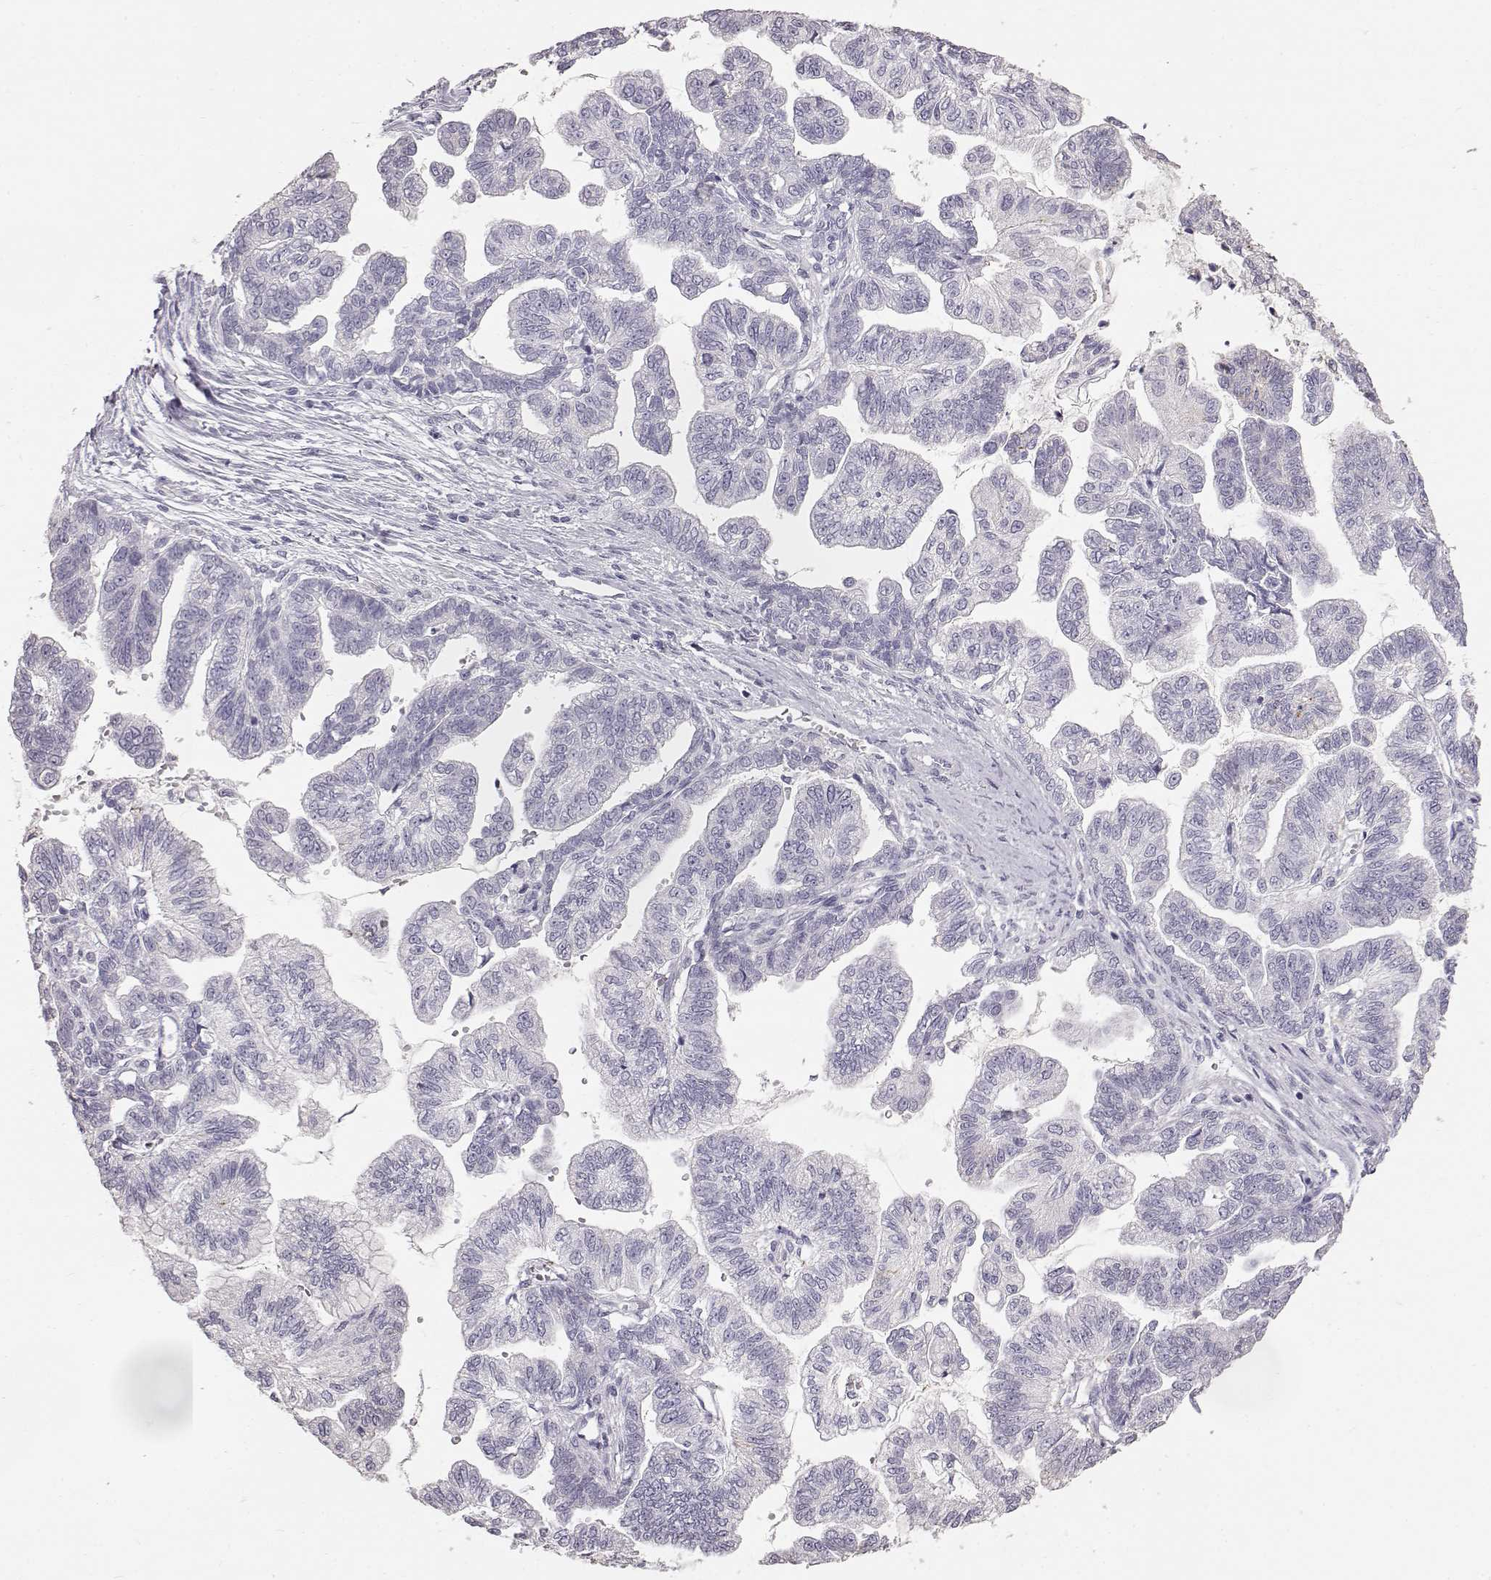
{"staining": {"intensity": "negative", "quantity": "none", "location": "none"}, "tissue": "stomach cancer", "cell_type": "Tumor cells", "image_type": "cancer", "snomed": [{"axis": "morphology", "description": "Adenocarcinoma, NOS"}, {"axis": "topography", "description": "Stomach"}], "caption": "Immunohistochemistry of human stomach cancer reveals no expression in tumor cells.", "gene": "KRT33A", "patient": {"sex": "male", "age": 83}}